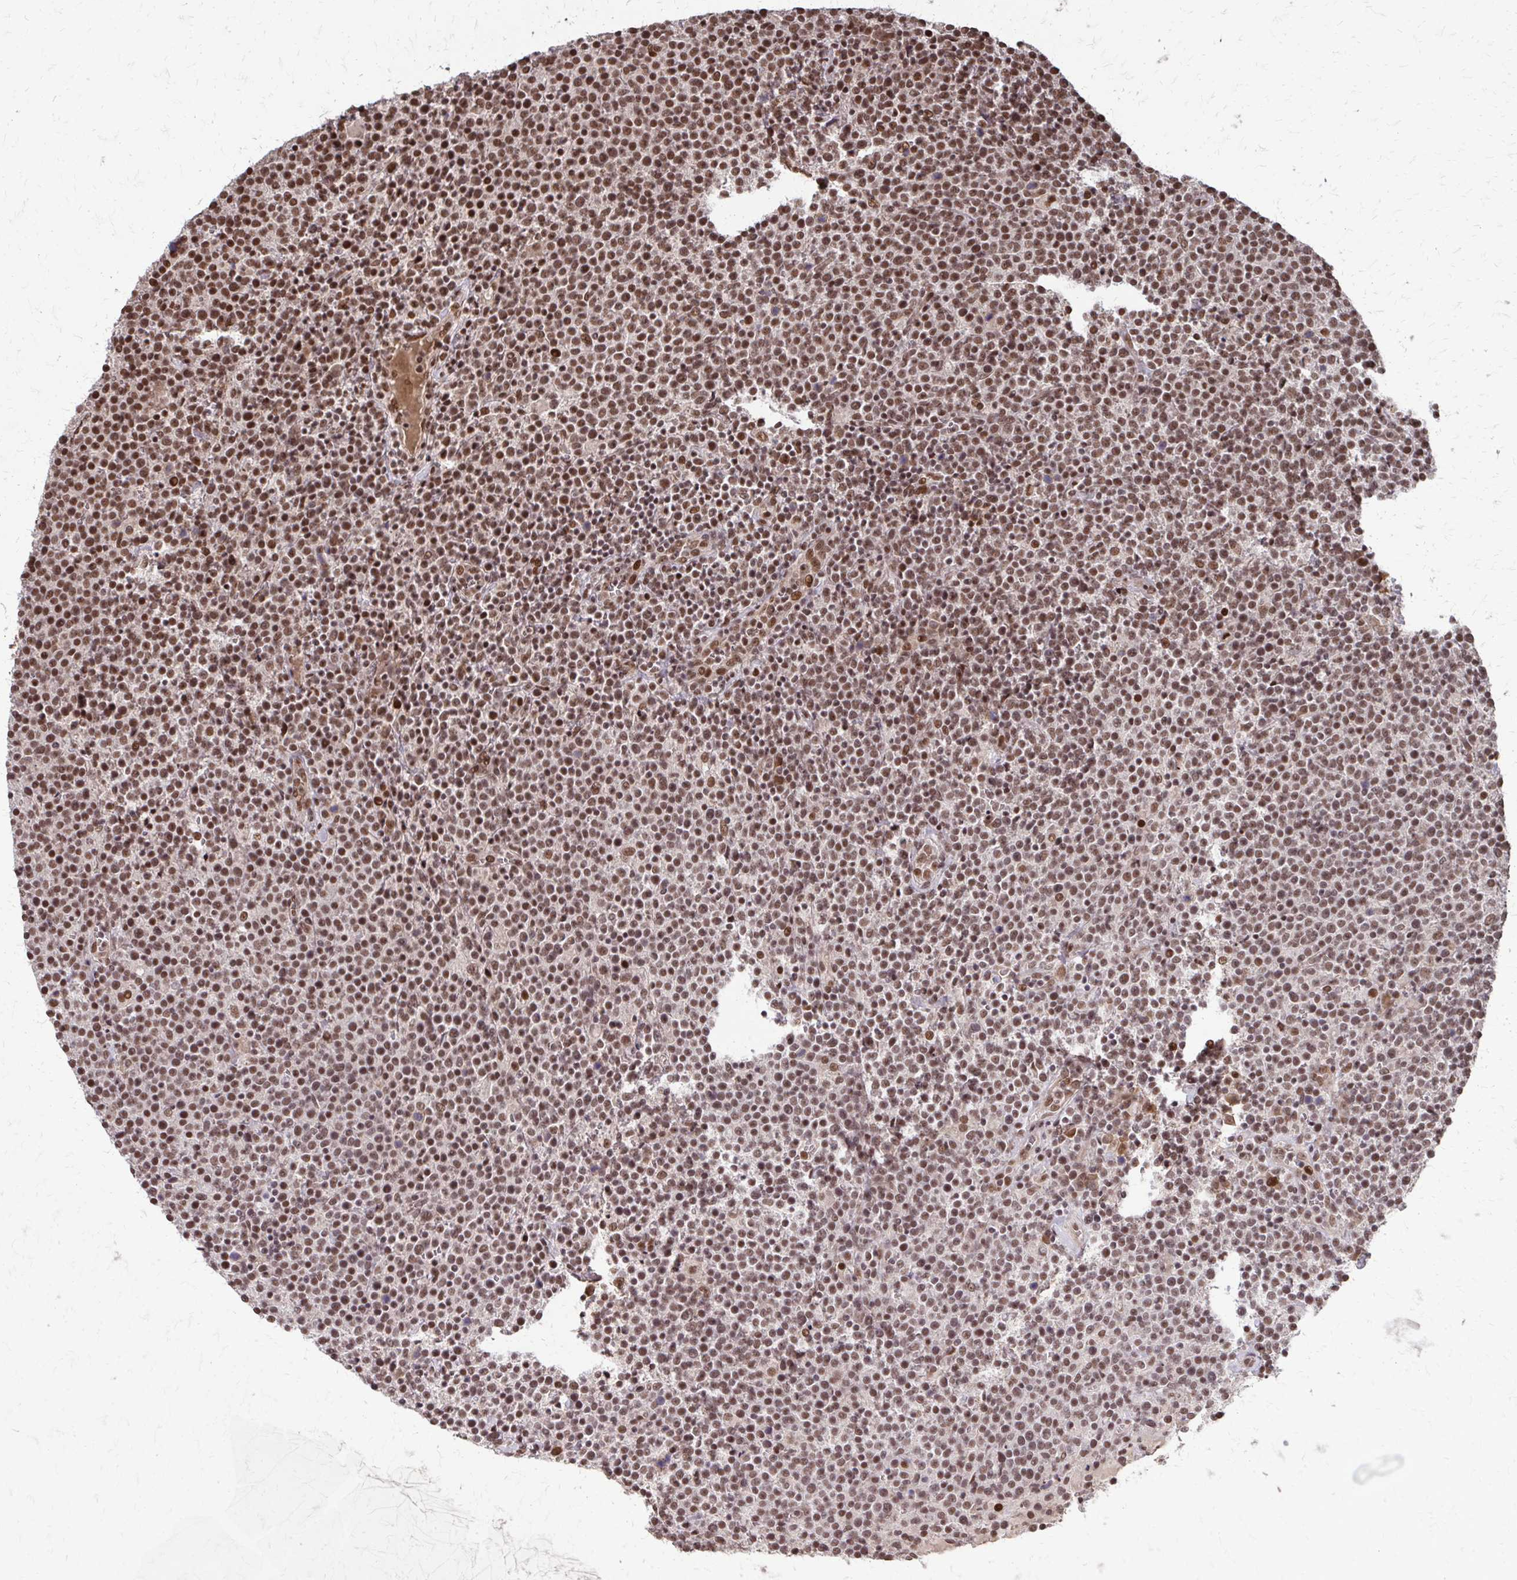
{"staining": {"intensity": "moderate", "quantity": ">75%", "location": "nuclear"}, "tissue": "lymphoma", "cell_type": "Tumor cells", "image_type": "cancer", "snomed": [{"axis": "morphology", "description": "Malignant lymphoma, non-Hodgkin's type, High grade"}, {"axis": "topography", "description": "Lymph node"}], "caption": "Protein analysis of high-grade malignant lymphoma, non-Hodgkin's type tissue displays moderate nuclear positivity in approximately >75% of tumor cells.", "gene": "SS18", "patient": {"sex": "male", "age": 61}}